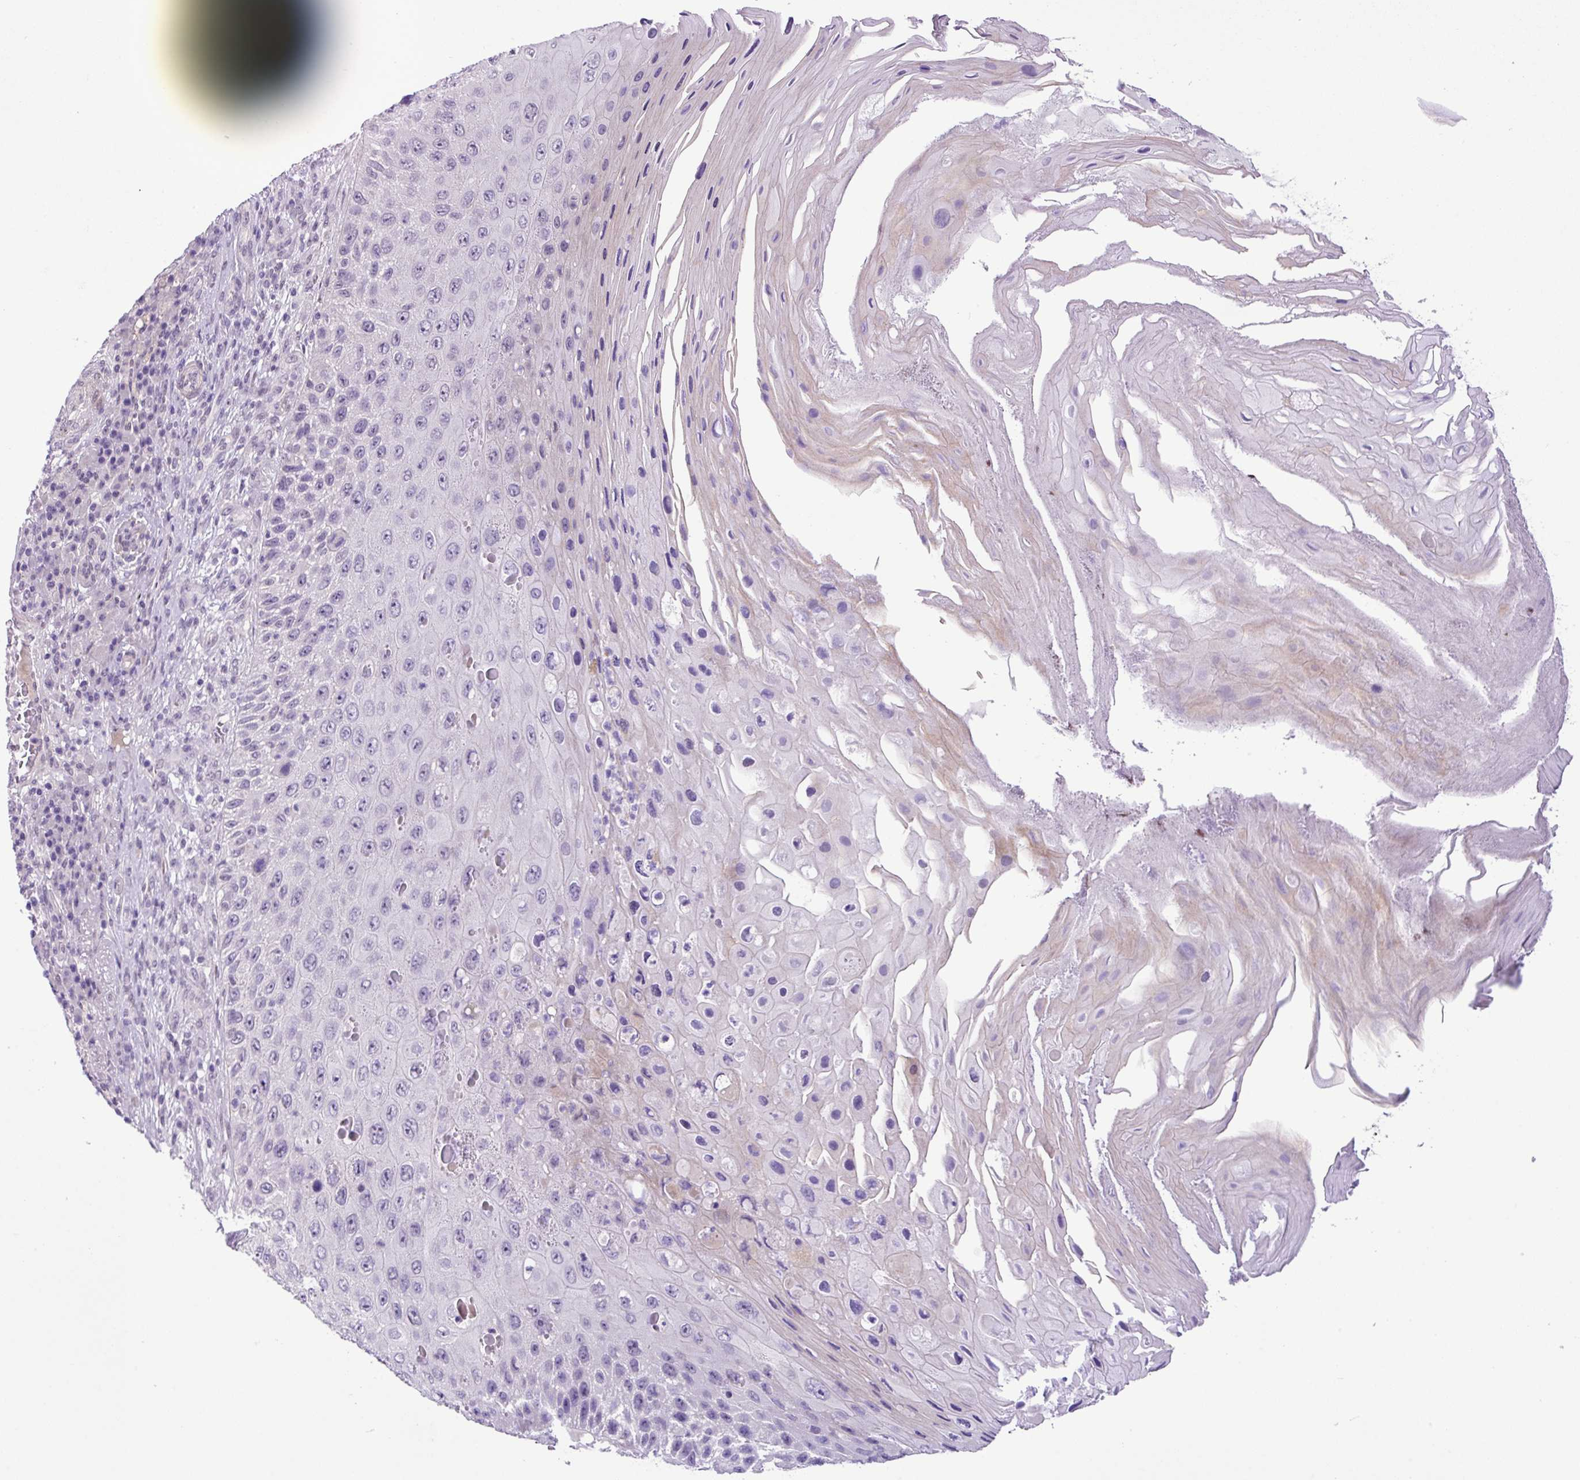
{"staining": {"intensity": "negative", "quantity": "none", "location": "none"}, "tissue": "skin cancer", "cell_type": "Tumor cells", "image_type": "cancer", "snomed": [{"axis": "morphology", "description": "Squamous cell carcinoma, NOS"}, {"axis": "topography", "description": "Skin"}], "caption": "Tumor cells show no significant staining in skin cancer. Brightfield microscopy of immunohistochemistry stained with DAB (3,3'-diaminobenzidine) (brown) and hematoxylin (blue), captured at high magnification.", "gene": "YLPM1", "patient": {"sex": "female", "age": 88}}